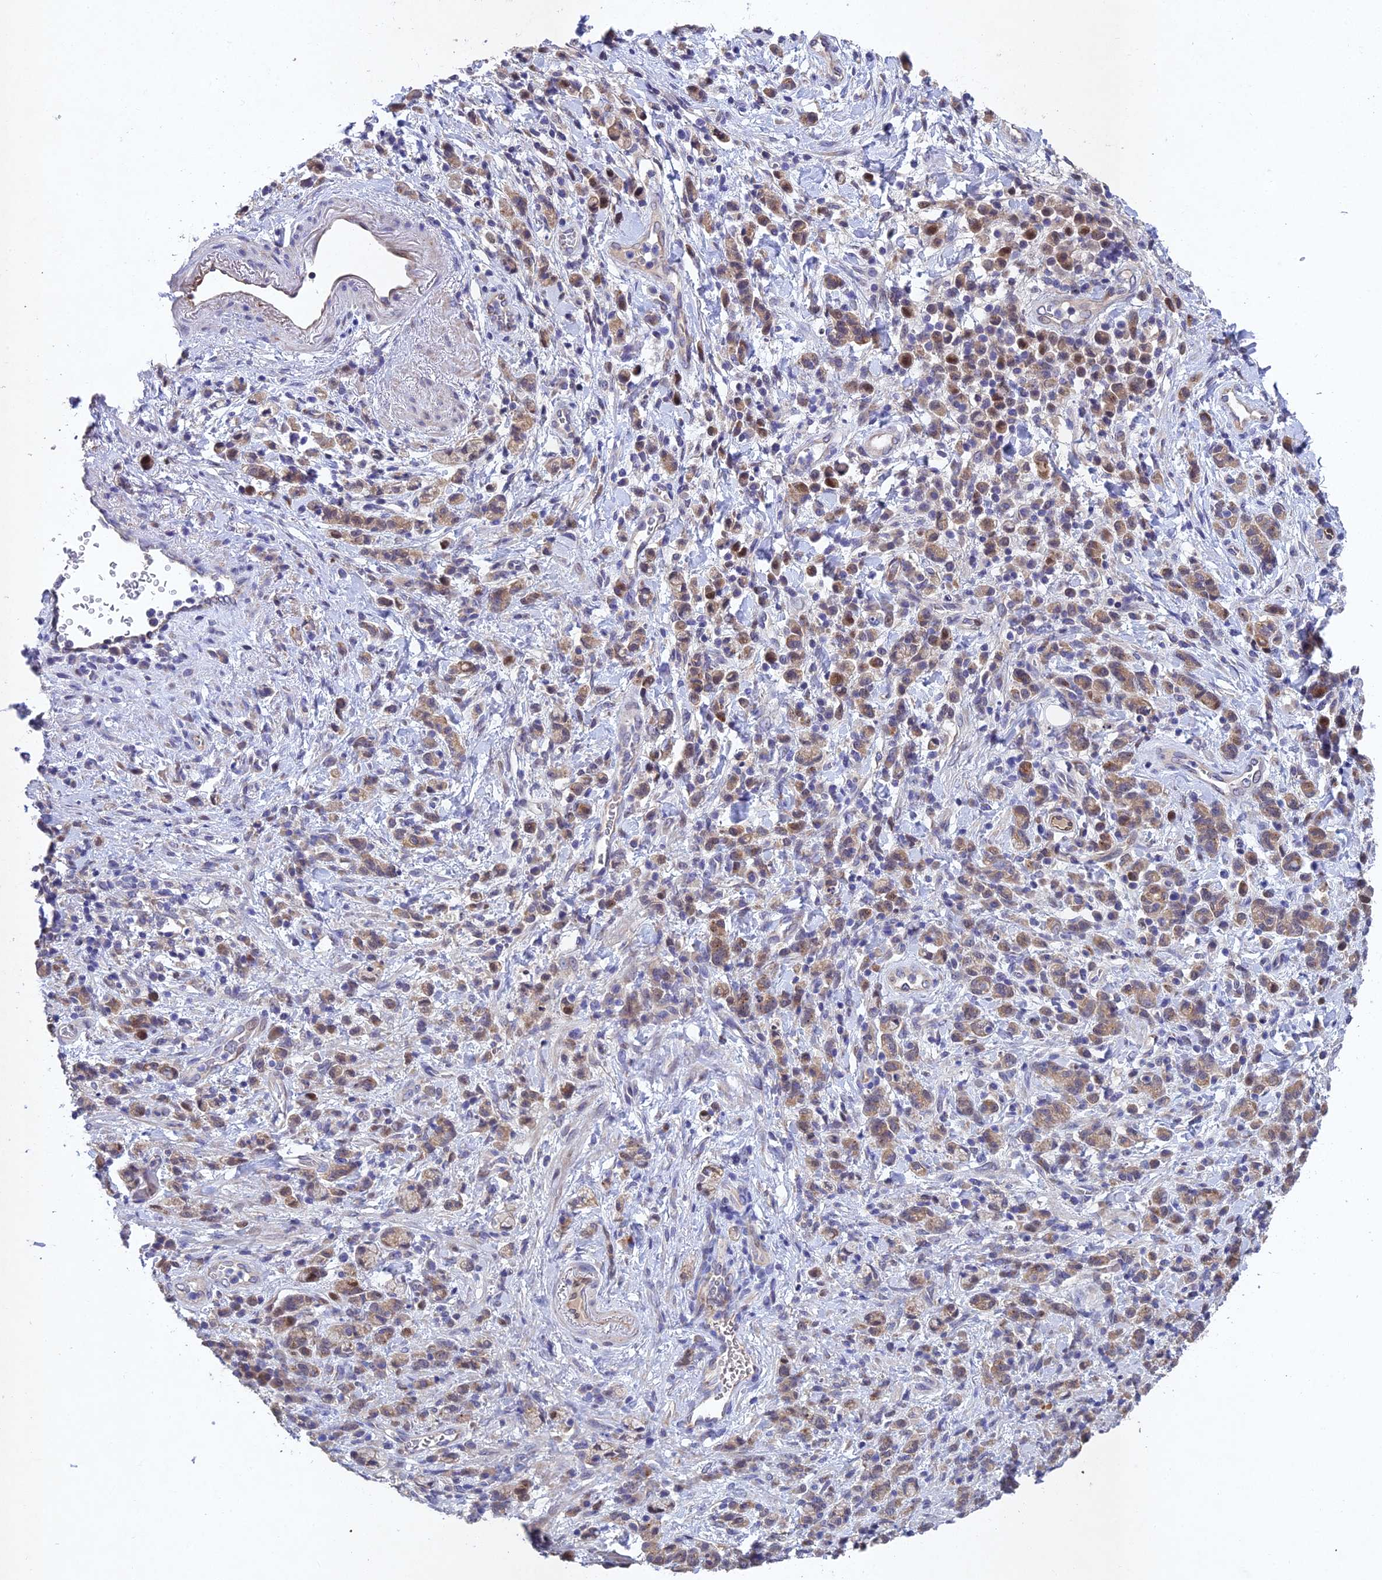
{"staining": {"intensity": "moderate", "quantity": "25%-75%", "location": "cytoplasmic/membranous"}, "tissue": "stomach cancer", "cell_type": "Tumor cells", "image_type": "cancer", "snomed": [{"axis": "morphology", "description": "Adenocarcinoma, NOS"}, {"axis": "topography", "description": "Stomach"}], "caption": "IHC of human stomach cancer displays medium levels of moderate cytoplasmic/membranous expression in approximately 25%-75% of tumor cells. (Brightfield microscopy of DAB IHC at high magnification).", "gene": "NSMCE1", "patient": {"sex": "male", "age": 77}}